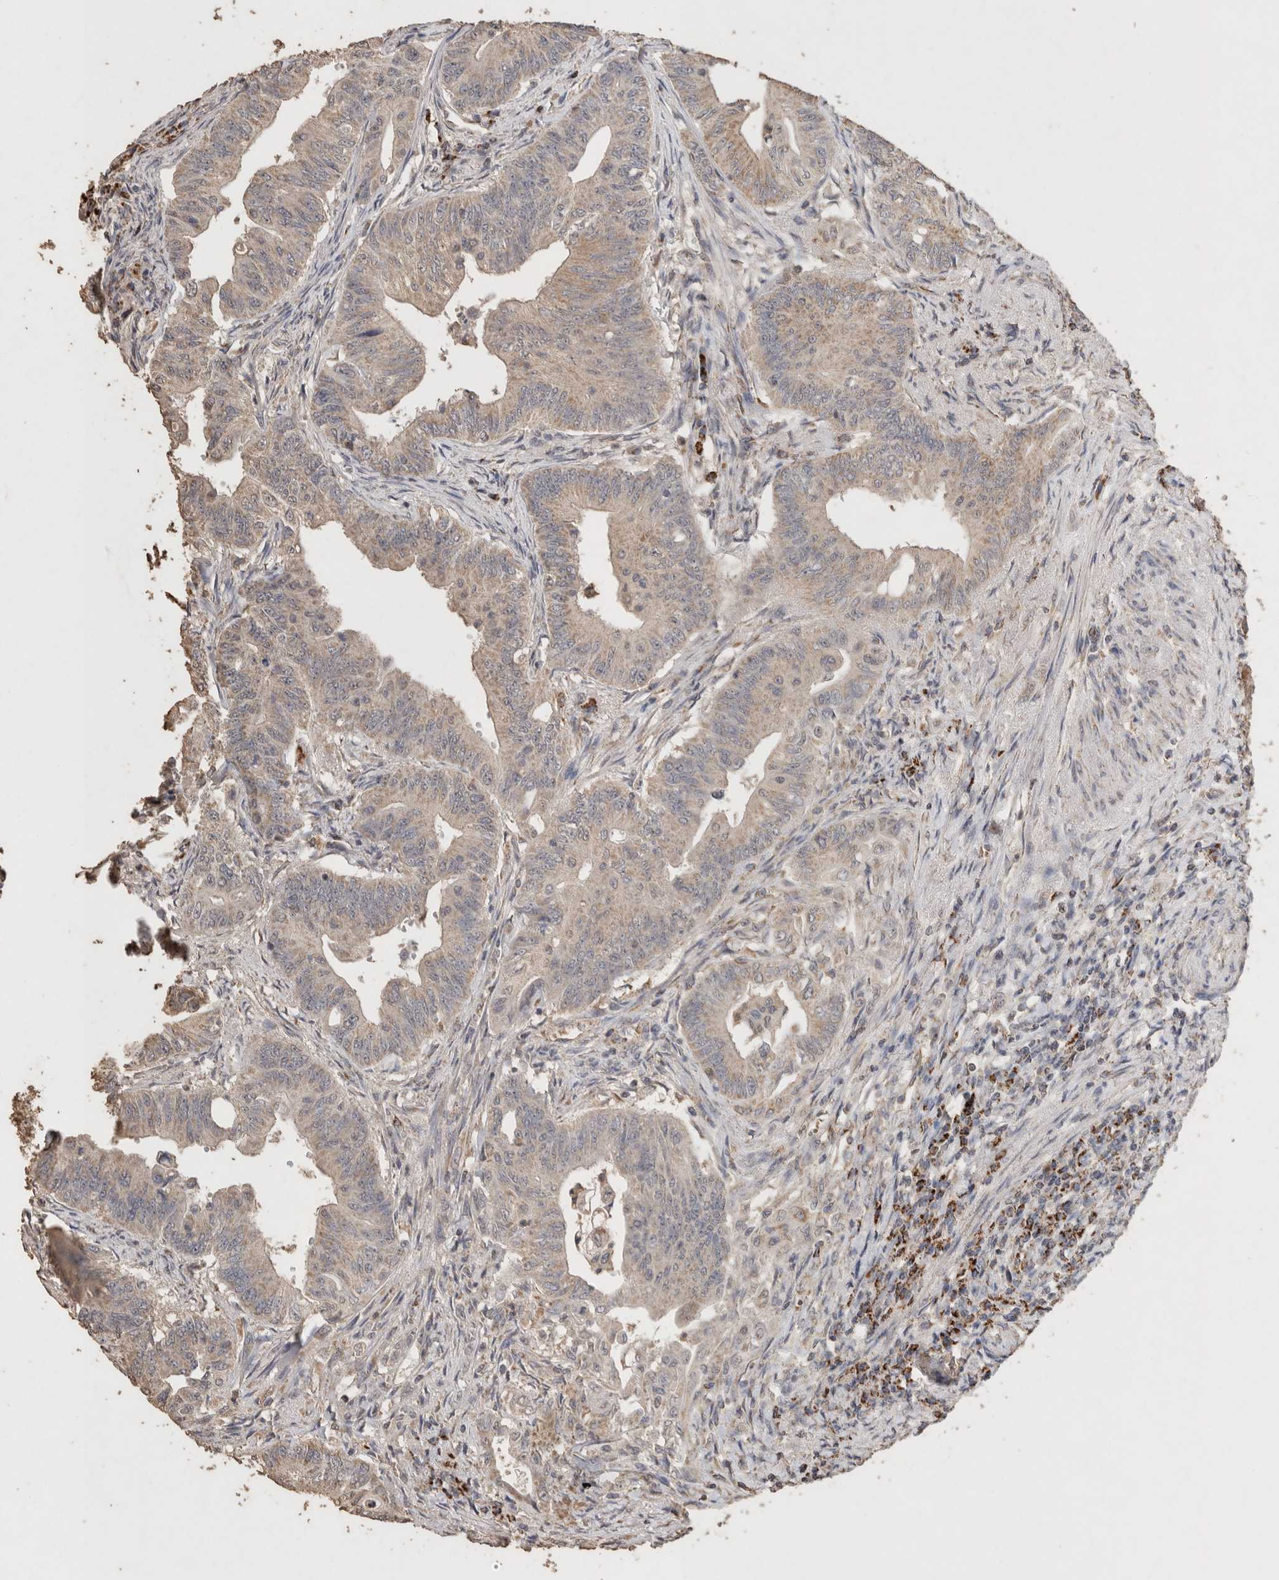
{"staining": {"intensity": "weak", "quantity": "<25%", "location": "cytoplasmic/membranous"}, "tissue": "colorectal cancer", "cell_type": "Tumor cells", "image_type": "cancer", "snomed": [{"axis": "morphology", "description": "Adenoma, NOS"}, {"axis": "morphology", "description": "Adenocarcinoma, NOS"}, {"axis": "topography", "description": "Colon"}], "caption": "Immunohistochemistry (IHC) of human colorectal cancer (adenoma) reveals no expression in tumor cells.", "gene": "ACADM", "patient": {"sex": "male", "age": 79}}